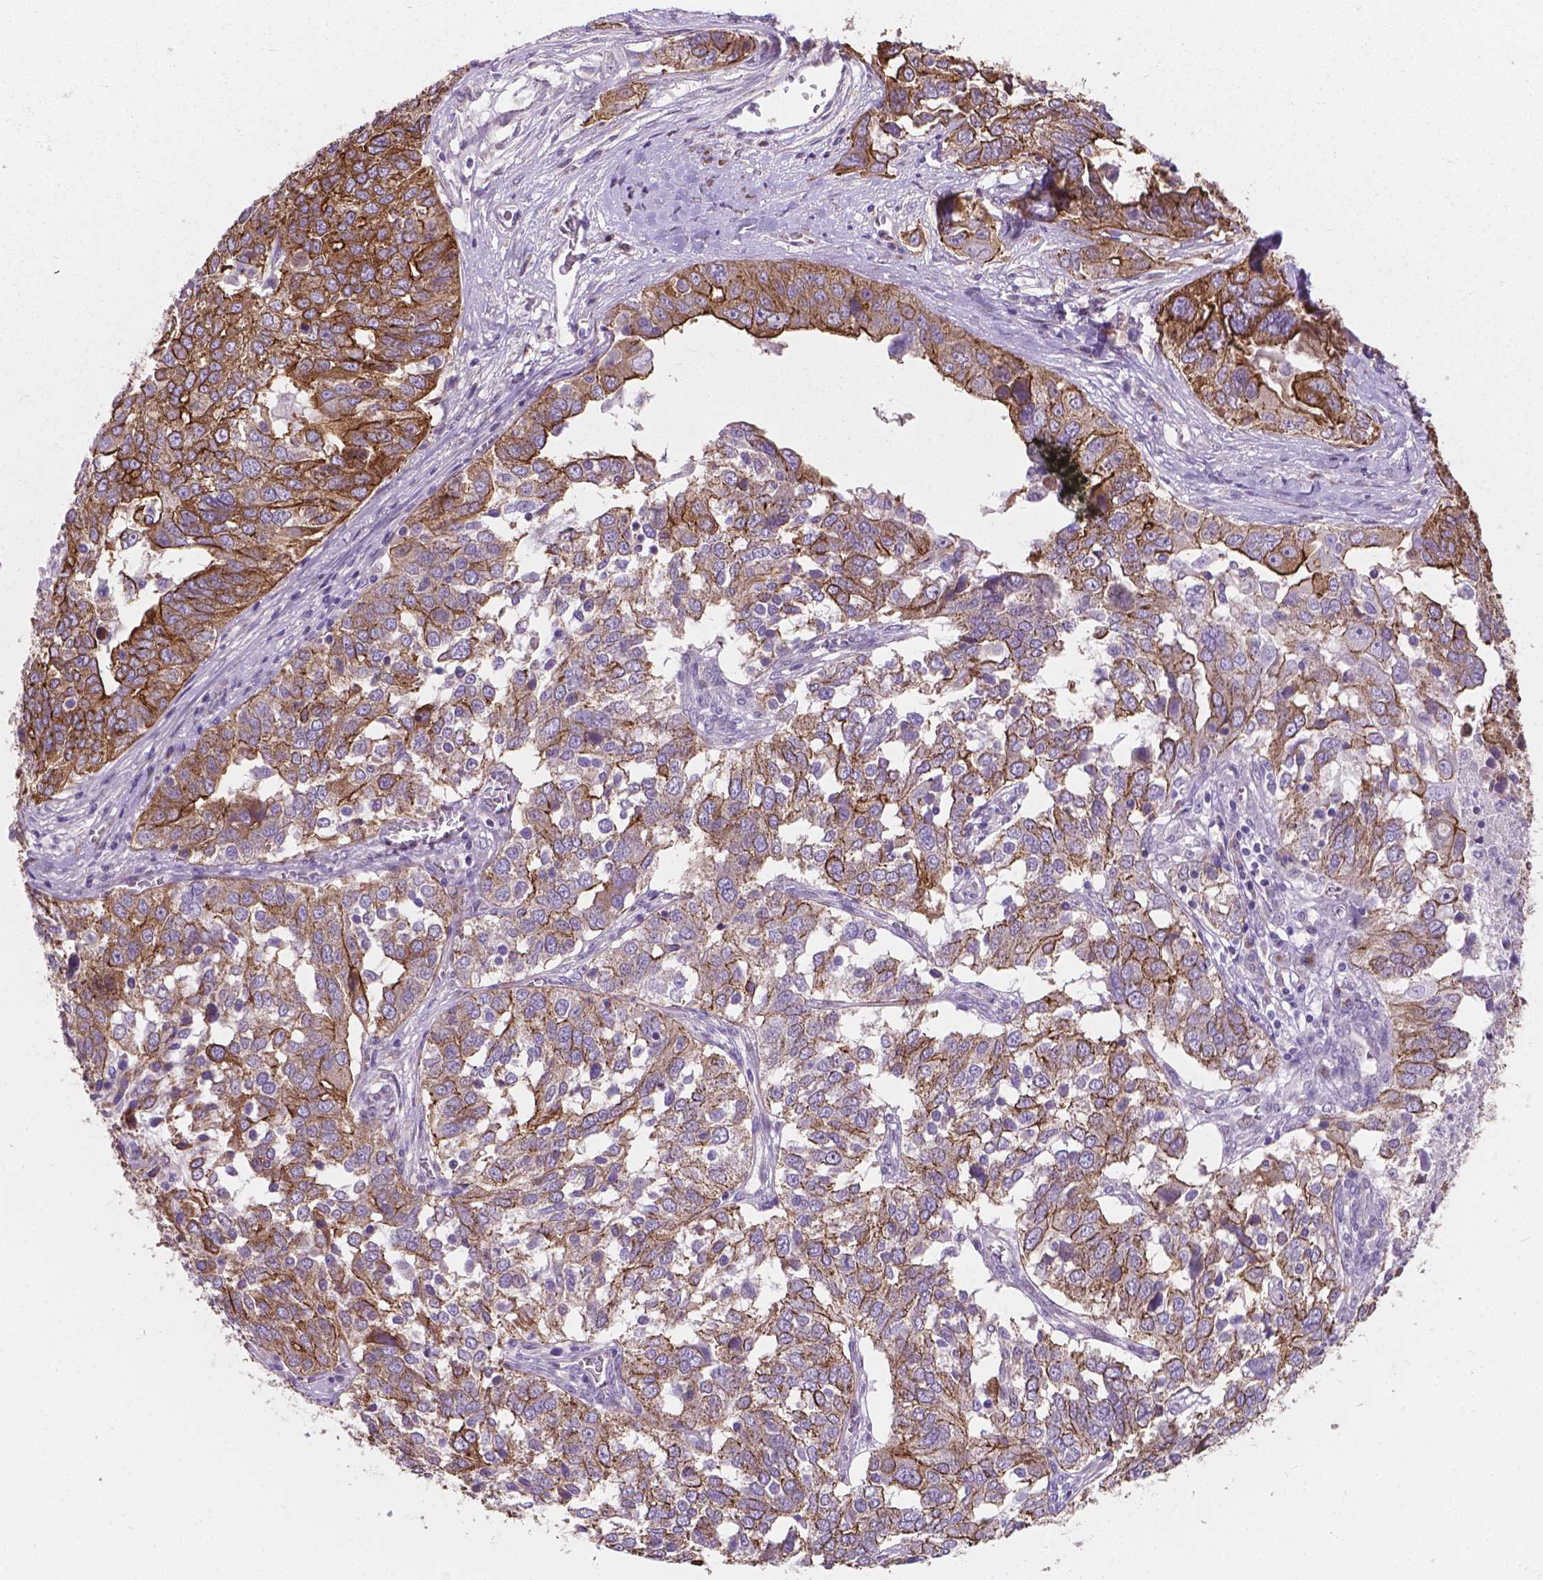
{"staining": {"intensity": "moderate", "quantity": "25%-75%", "location": "cytoplasmic/membranous"}, "tissue": "ovarian cancer", "cell_type": "Tumor cells", "image_type": "cancer", "snomed": [{"axis": "morphology", "description": "Carcinoma, endometroid"}, {"axis": "topography", "description": "Soft tissue"}, {"axis": "topography", "description": "Ovary"}], "caption": "Moderate cytoplasmic/membranous staining is seen in about 25%-75% of tumor cells in ovarian cancer (endometroid carcinoma).", "gene": "MYH14", "patient": {"sex": "female", "age": 52}}